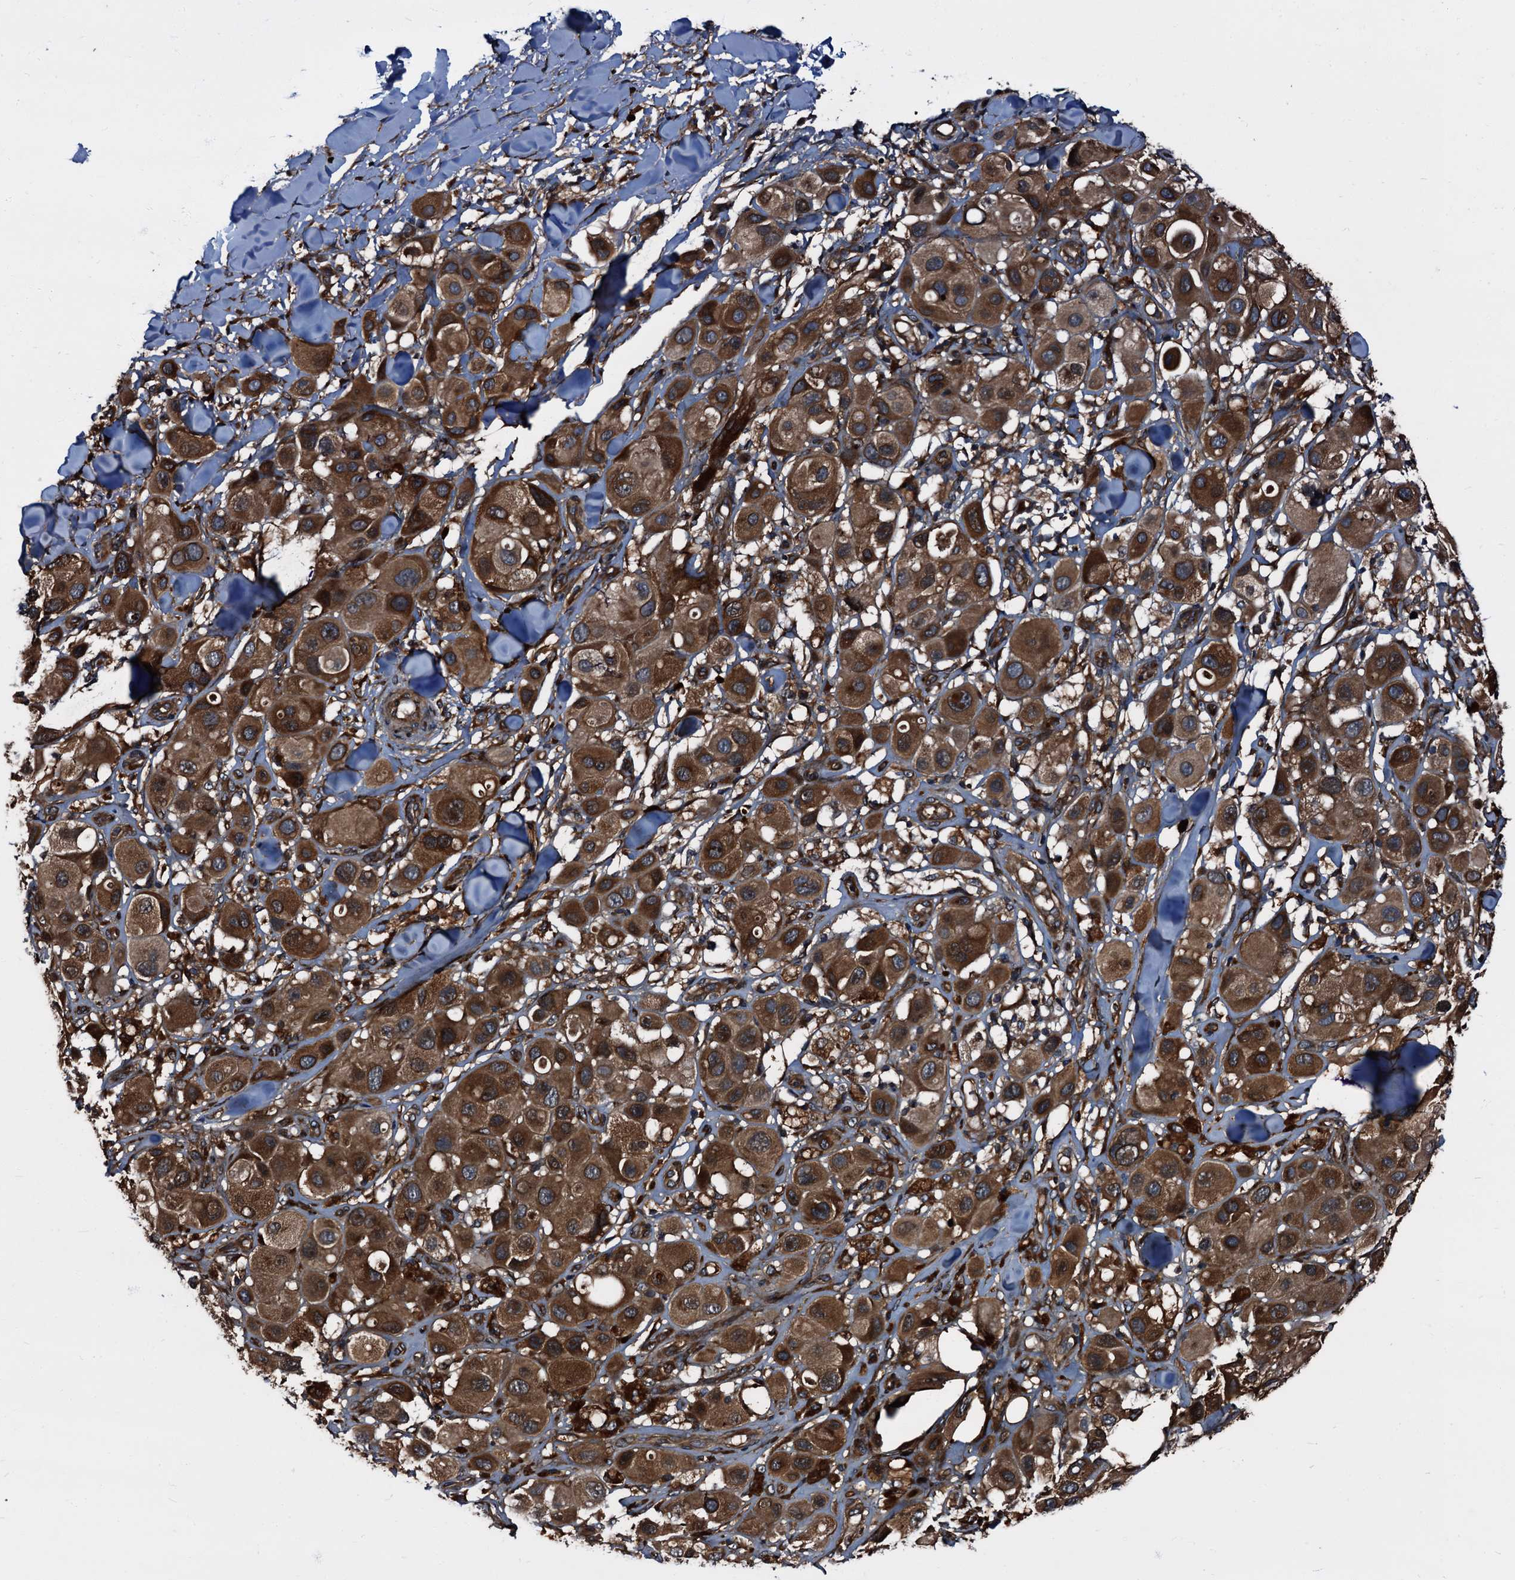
{"staining": {"intensity": "strong", "quantity": ">75%", "location": "cytoplasmic/membranous"}, "tissue": "melanoma", "cell_type": "Tumor cells", "image_type": "cancer", "snomed": [{"axis": "morphology", "description": "Malignant melanoma, Metastatic site"}, {"axis": "topography", "description": "Skin"}], "caption": "Melanoma was stained to show a protein in brown. There is high levels of strong cytoplasmic/membranous expression in about >75% of tumor cells. (brown staining indicates protein expression, while blue staining denotes nuclei).", "gene": "PEX5", "patient": {"sex": "male", "age": 41}}